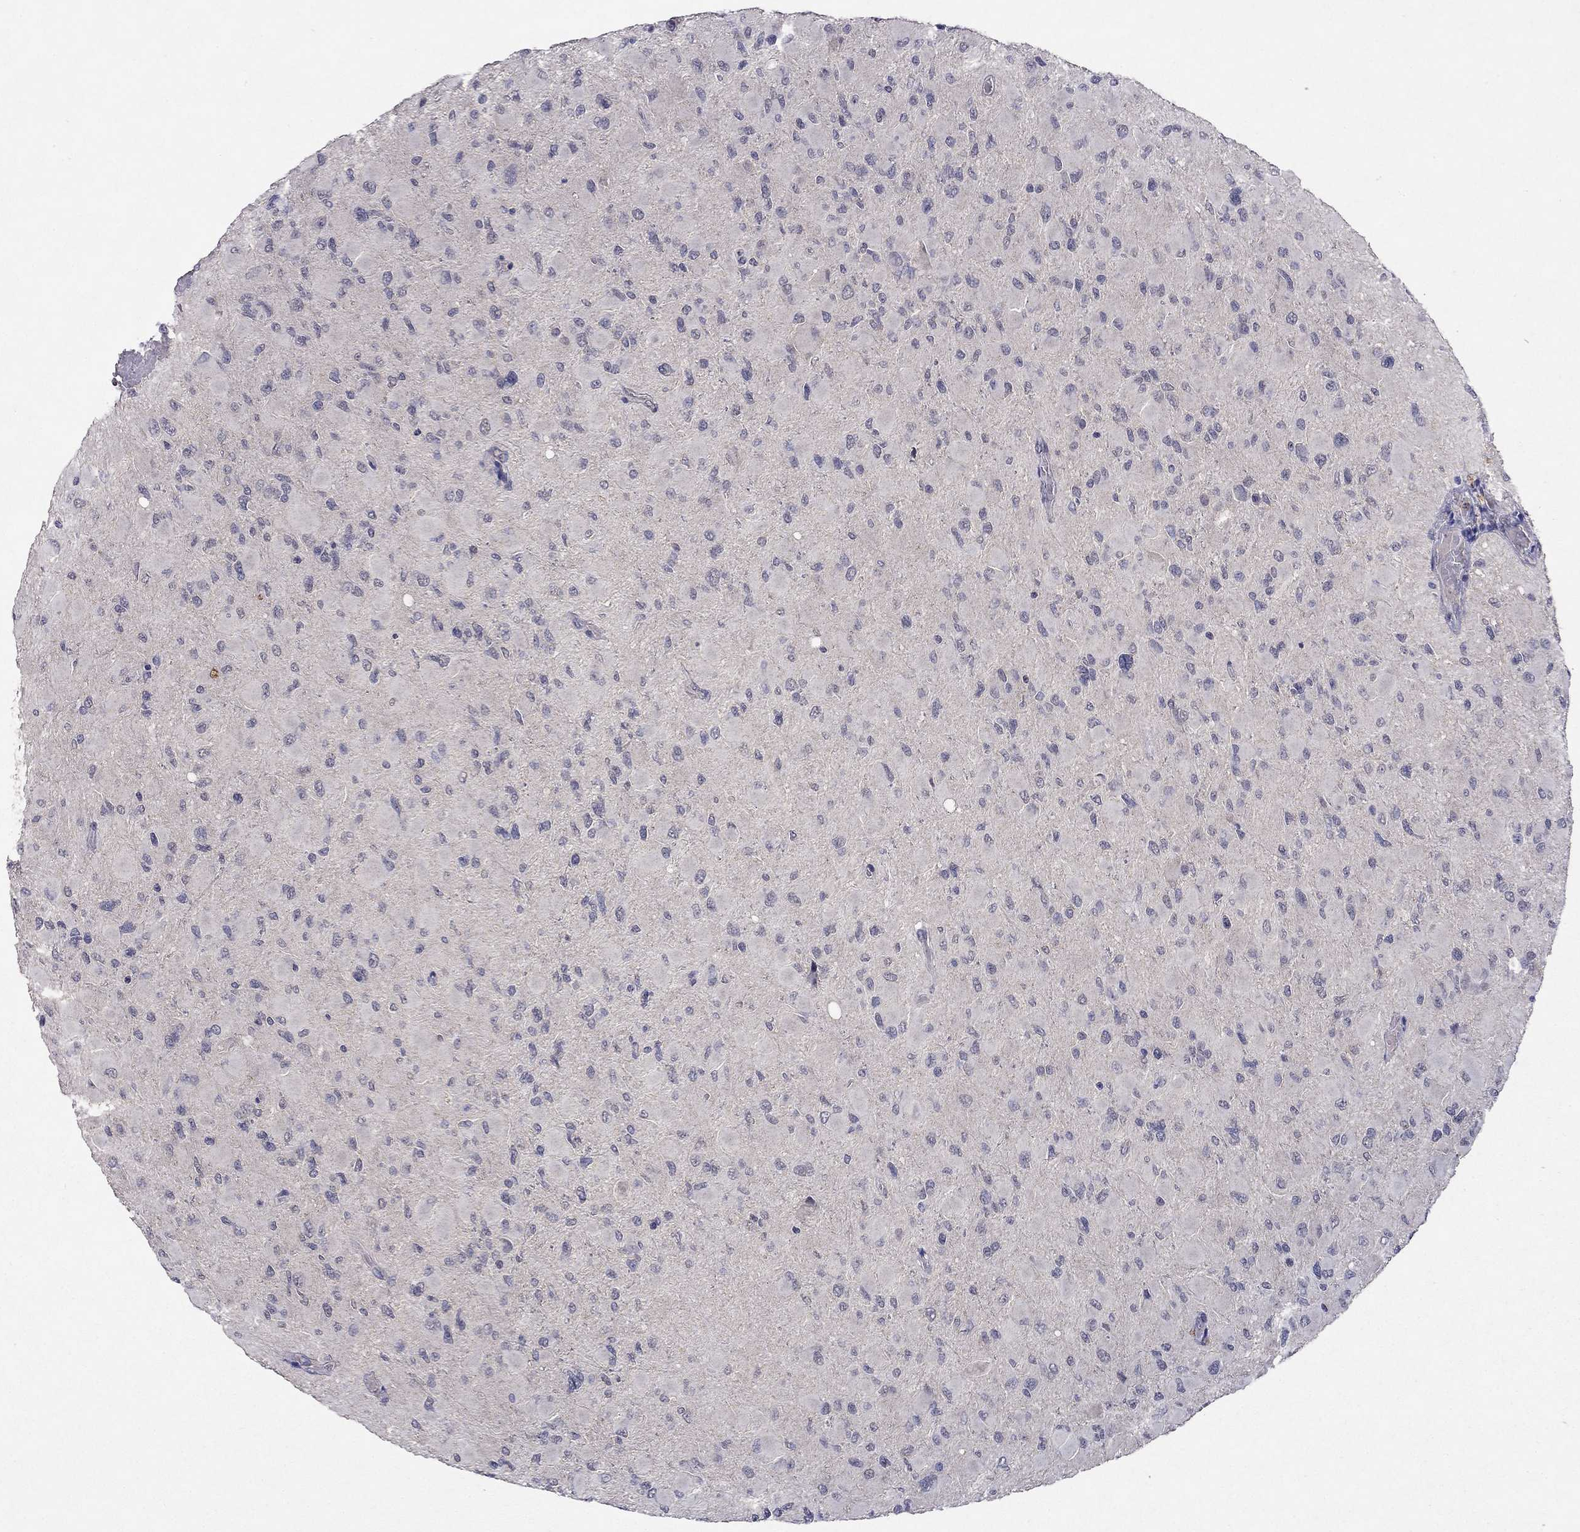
{"staining": {"intensity": "negative", "quantity": "none", "location": "none"}, "tissue": "glioma", "cell_type": "Tumor cells", "image_type": "cancer", "snomed": [{"axis": "morphology", "description": "Glioma, malignant, High grade"}, {"axis": "topography", "description": "Cerebral cortex"}], "caption": "Tumor cells are negative for brown protein staining in glioma.", "gene": "ESR2", "patient": {"sex": "female", "age": 36}}